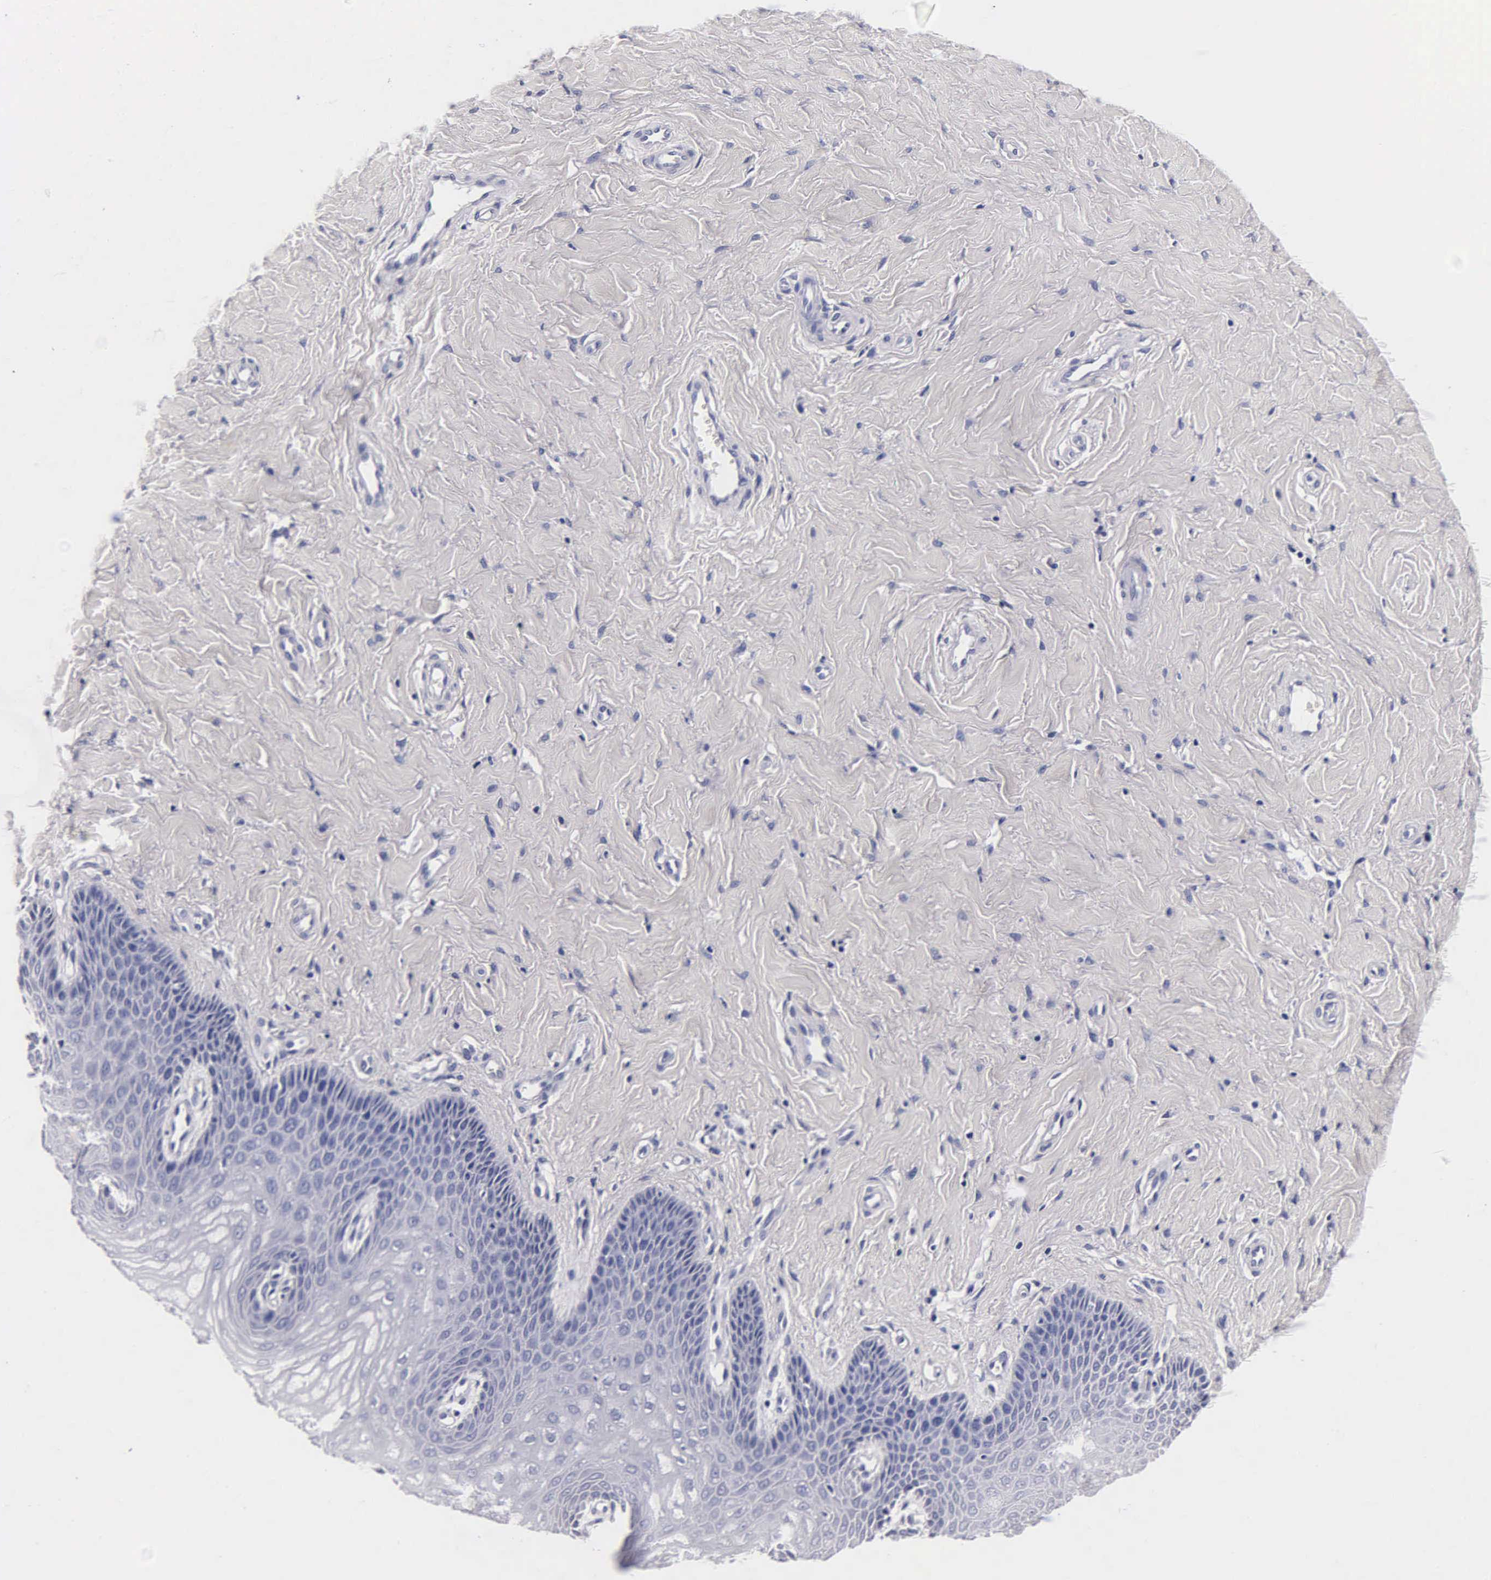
{"staining": {"intensity": "negative", "quantity": "none", "location": "none"}, "tissue": "vagina", "cell_type": "Squamous epithelial cells", "image_type": "normal", "snomed": [{"axis": "morphology", "description": "Normal tissue, NOS"}, {"axis": "topography", "description": "Vagina"}], "caption": "Immunohistochemical staining of unremarkable human vagina exhibits no significant staining in squamous epithelial cells.", "gene": "INS", "patient": {"sex": "female", "age": 68}}